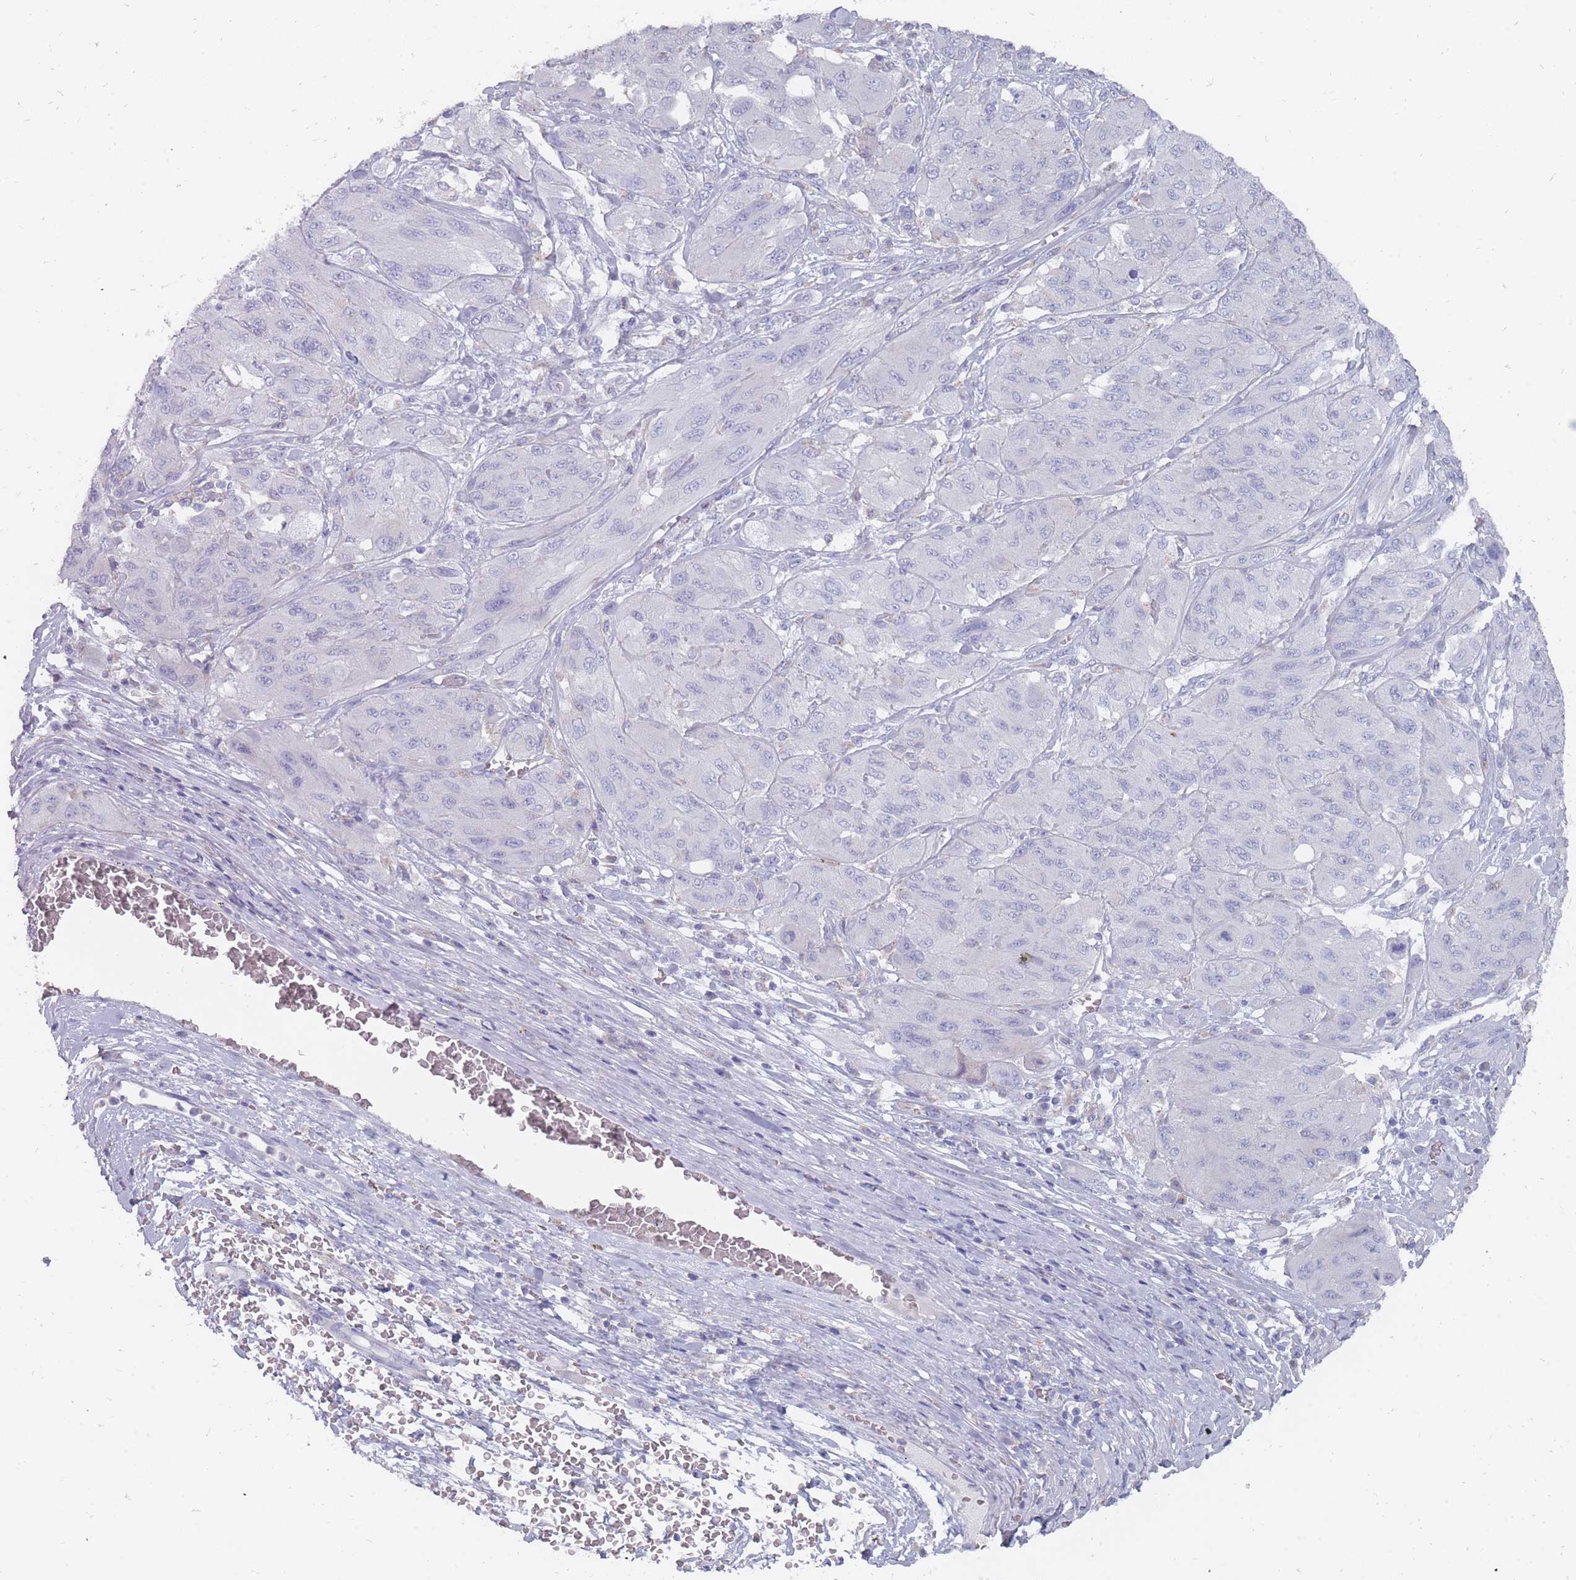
{"staining": {"intensity": "negative", "quantity": "none", "location": "none"}, "tissue": "melanoma", "cell_type": "Tumor cells", "image_type": "cancer", "snomed": [{"axis": "morphology", "description": "Malignant melanoma, NOS"}, {"axis": "topography", "description": "Skin"}], "caption": "Melanoma was stained to show a protein in brown. There is no significant staining in tumor cells.", "gene": "OTULINL", "patient": {"sex": "female", "age": 91}}